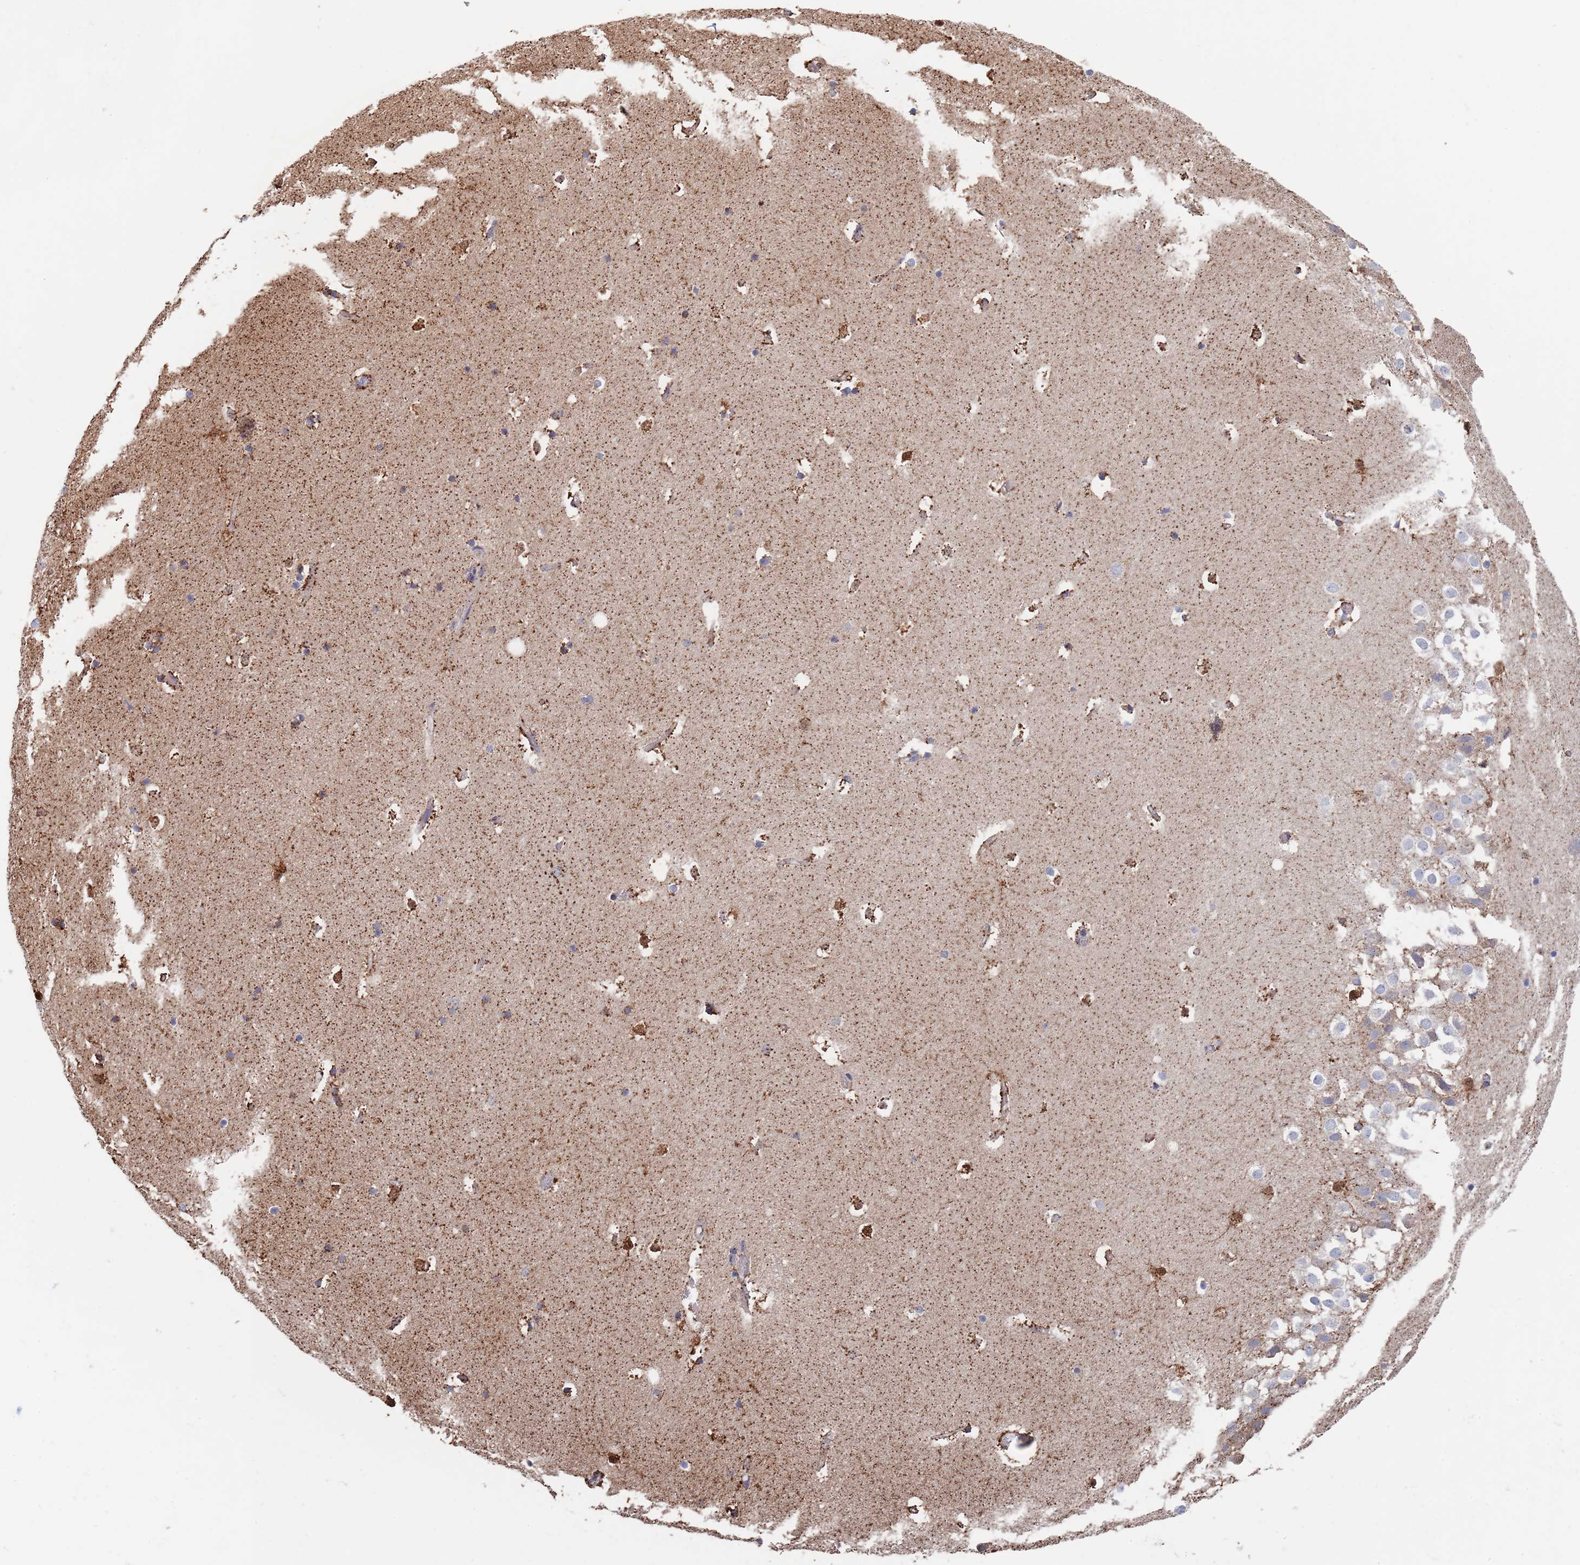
{"staining": {"intensity": "strong", "quantity": "25%-75%", "location": "cytoplasmic/membranous"}, "tissue": "hippocampus", "cell_type": "Glial cells", "image_type": "normal", "snomed": [{"axis": "morphology", "description": "Normal tissue, NOS"}, {"axis": "topography", "description": "Hippocampus"}], "caption": "DAB immunohistochemical staining of benign hippocampus displays strong cytoplasmic/membranous protein staining in about 25%-75% of glial cells. (Stains: DAB in brown, nuclei in blue, Microscopy: brightfield microscopy at high magnification).", "gene": "PGP", "patient": {"sex": "female", "age": 52}}